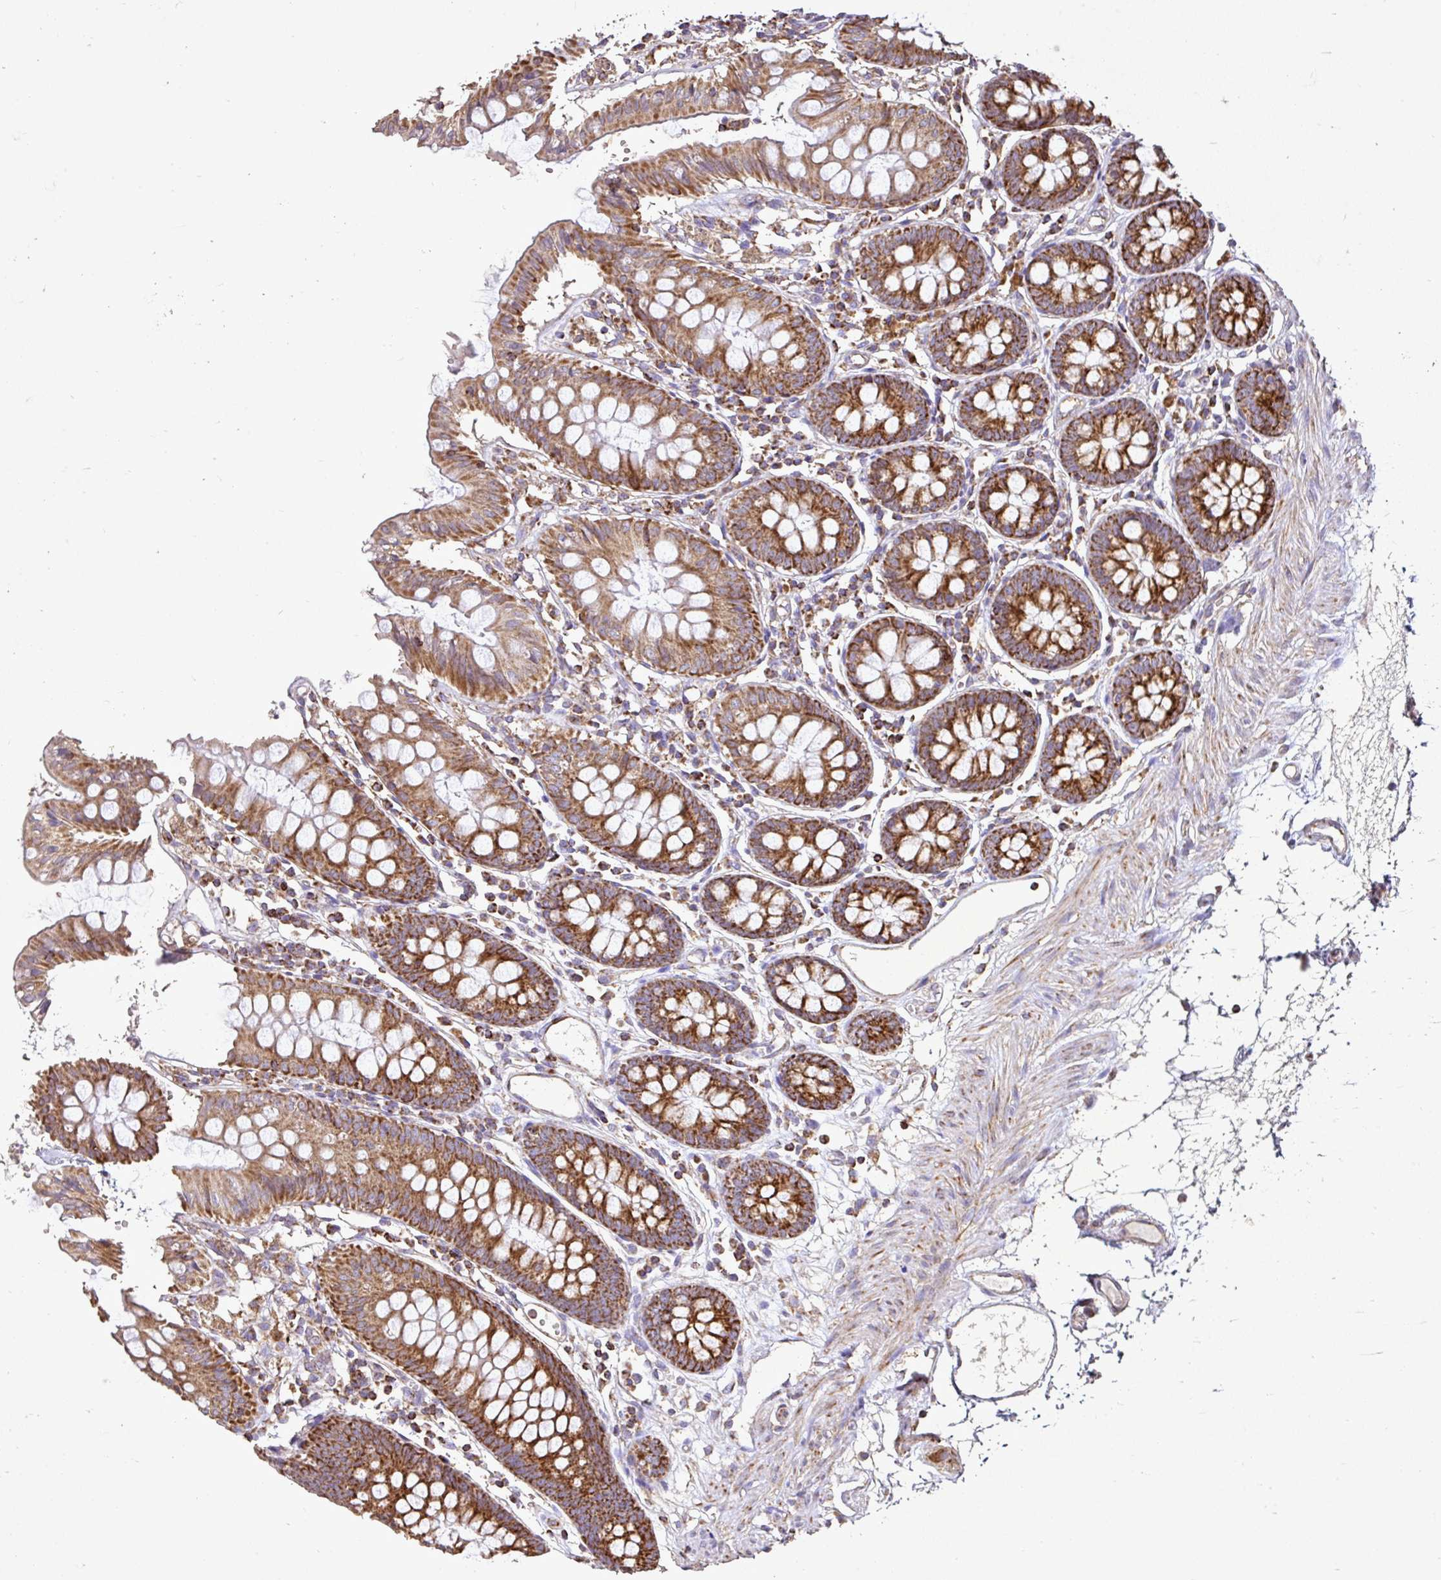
{"staining": {"intensity": "weak", "quantity": ">75%", "location": "cytoplasmic/membranous"}, "tissue": "colon", "cell_type": "Endothelial cells", "image_type": "normal", "snomed": [{"axis": "morphology", "description": "Normal tissue, NOS"}, {"axis": "topography", "description": "Colon"}], "caption": "A brown stain labels weak cytoplasmic/membranous staining of a protein in endothelial cells of normal human colon.", "gene": "AGK", "patient": {"sex": "female", "age": 84}}